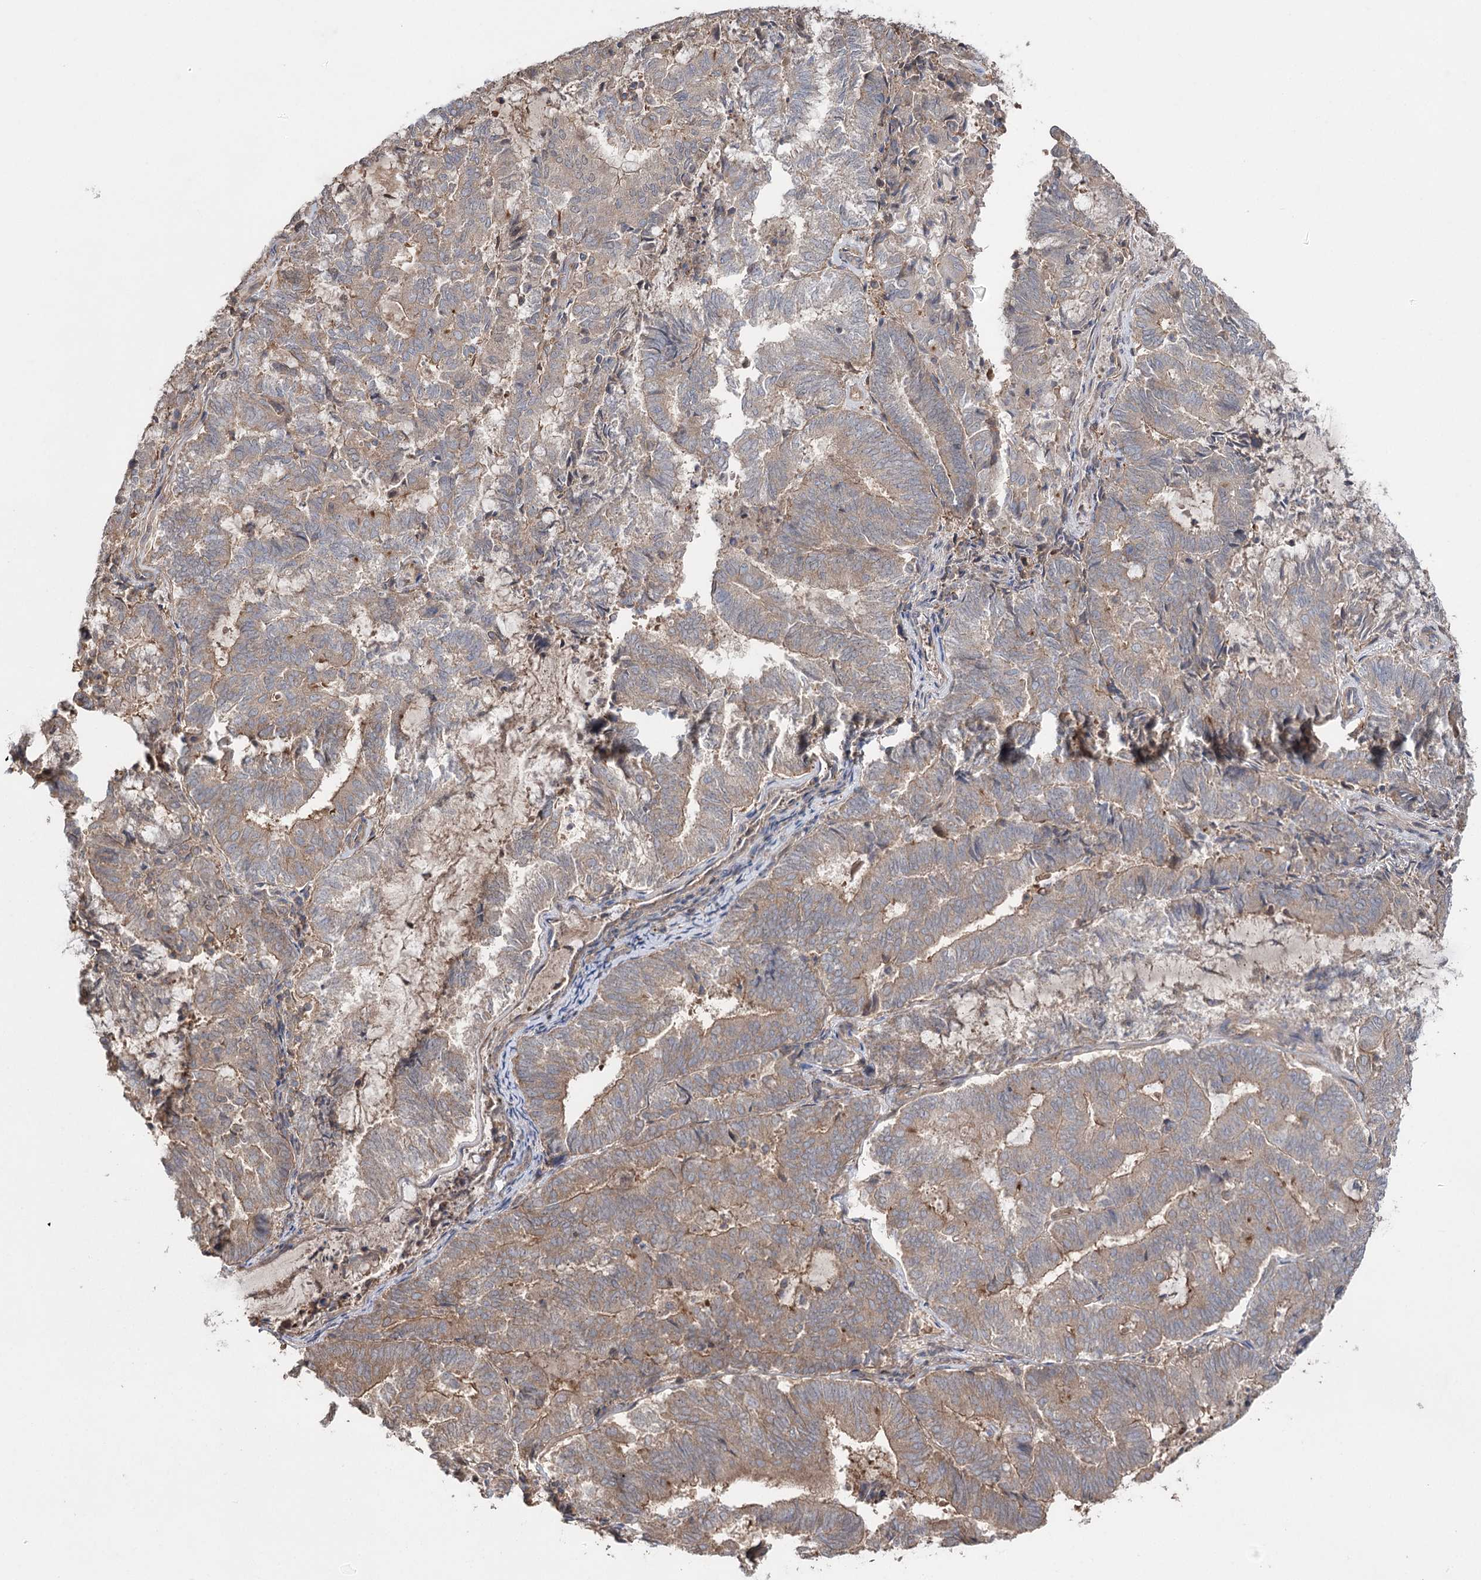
{"staining": {"intensity": "moderate", "quantity": ">75%", "location": "cytoplasmic/membranous"}, "tissue": "endometrial cancer", "cell_type": "Tumor cells", "image_type": "cancer", "snomed": [{"axis": "morphology", "description": "Adenocarcinoma, NOS"}, {"axis": "topography", "description": "Endometrium"}], "caption": "Endometrial cancer stained with a brown dye shows moderate cytoplasmic/membranous positive expression in approximately >75% of tumor cells.", "gene": "LARS2", "patient": {"sex": "female", "age": 80}}